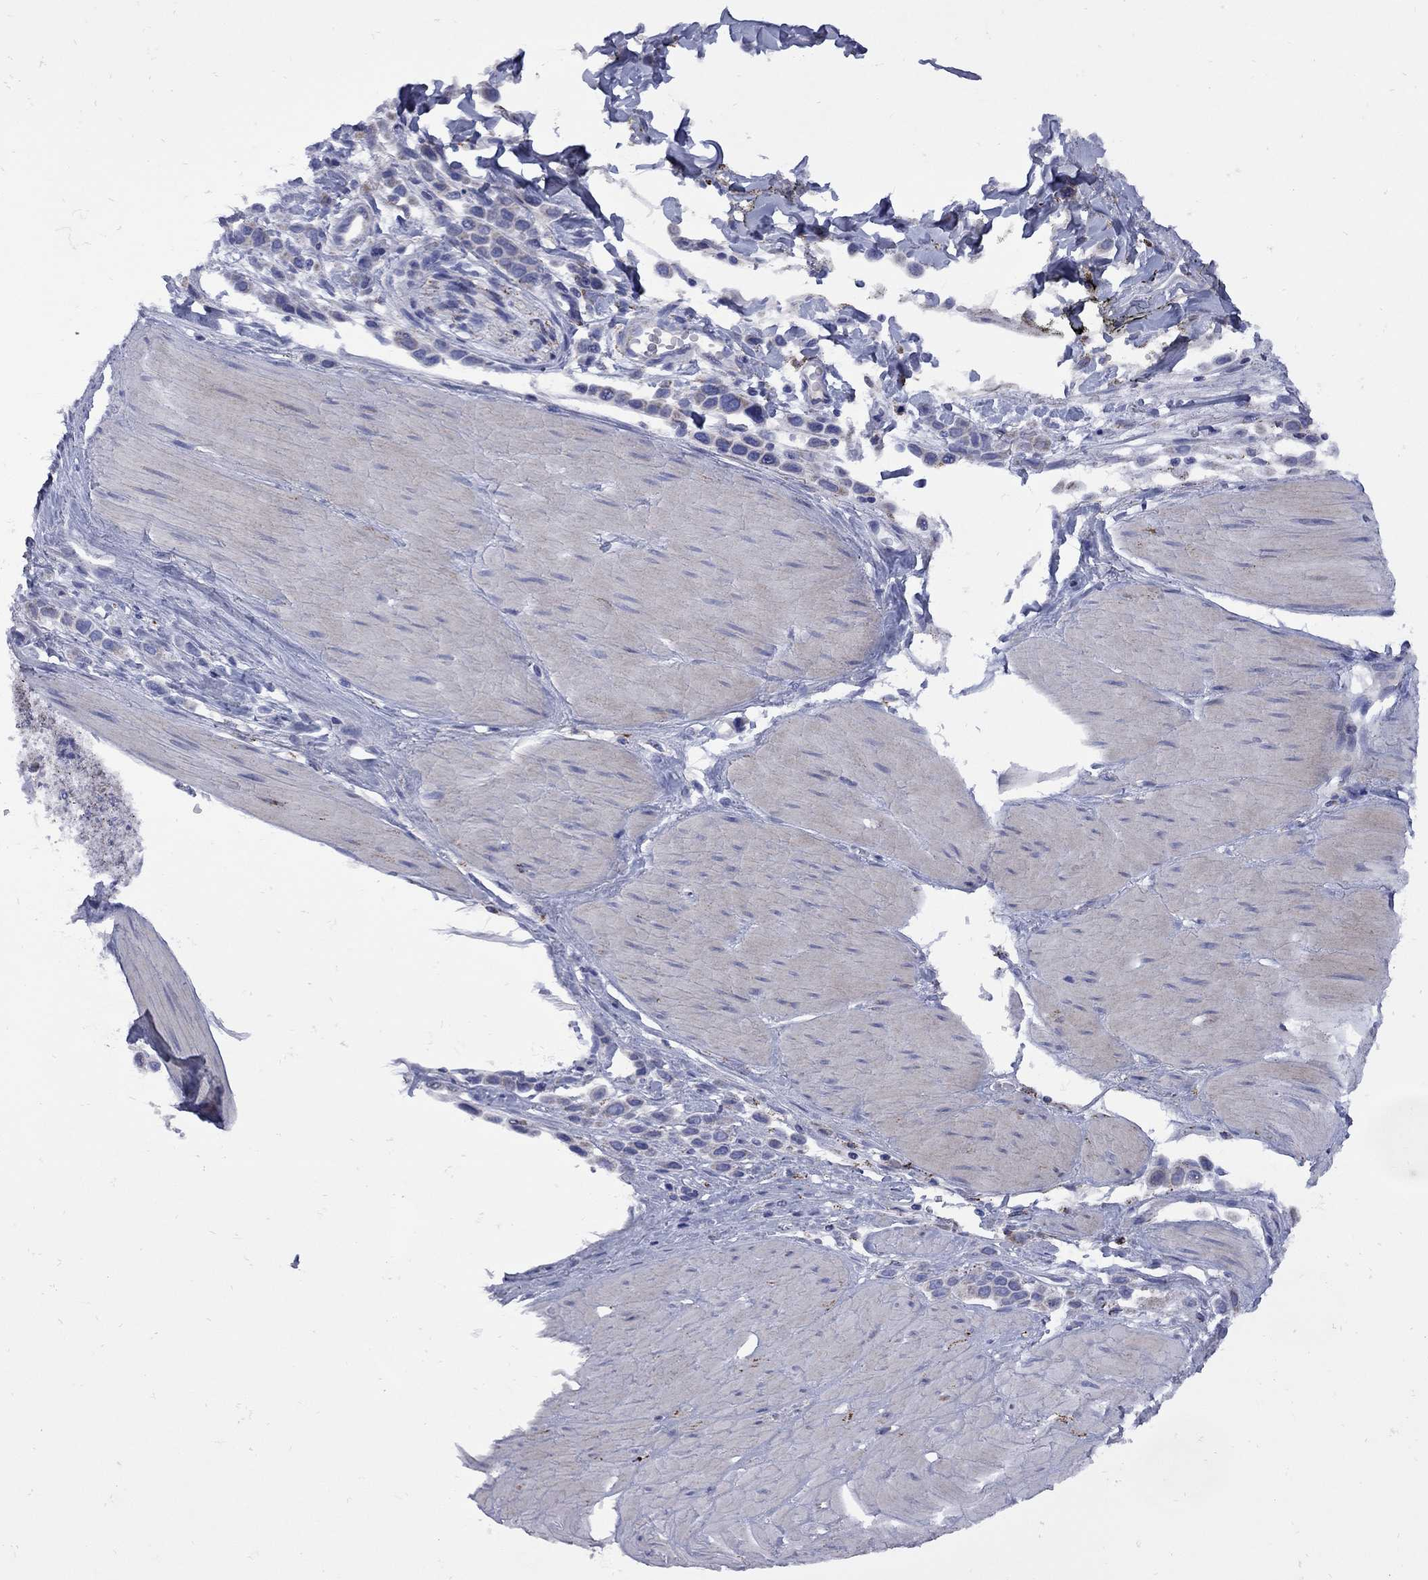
{"staining": {"intensity": "negative", "quantity": "none", "location": "none"}, "tissue": "stomach cancer", "cell_type": "Tumor cells", "image_type": "cancer", "snomed": [{"axis": "morphology", "description": "Adenocarcinoma, NOS"}, {"axis": "topography", "description": "Stomach"}], "caption": "IHC histopathology image of neoplastic tissue: human stomach cancer (adenocarcinoma) stained with DAB (3,3'-diaminobenzidine) reveals no significant protein expression in tumor cells.", "gene": "SESTD1", "patient": {"sex": "male", "age": 47}}